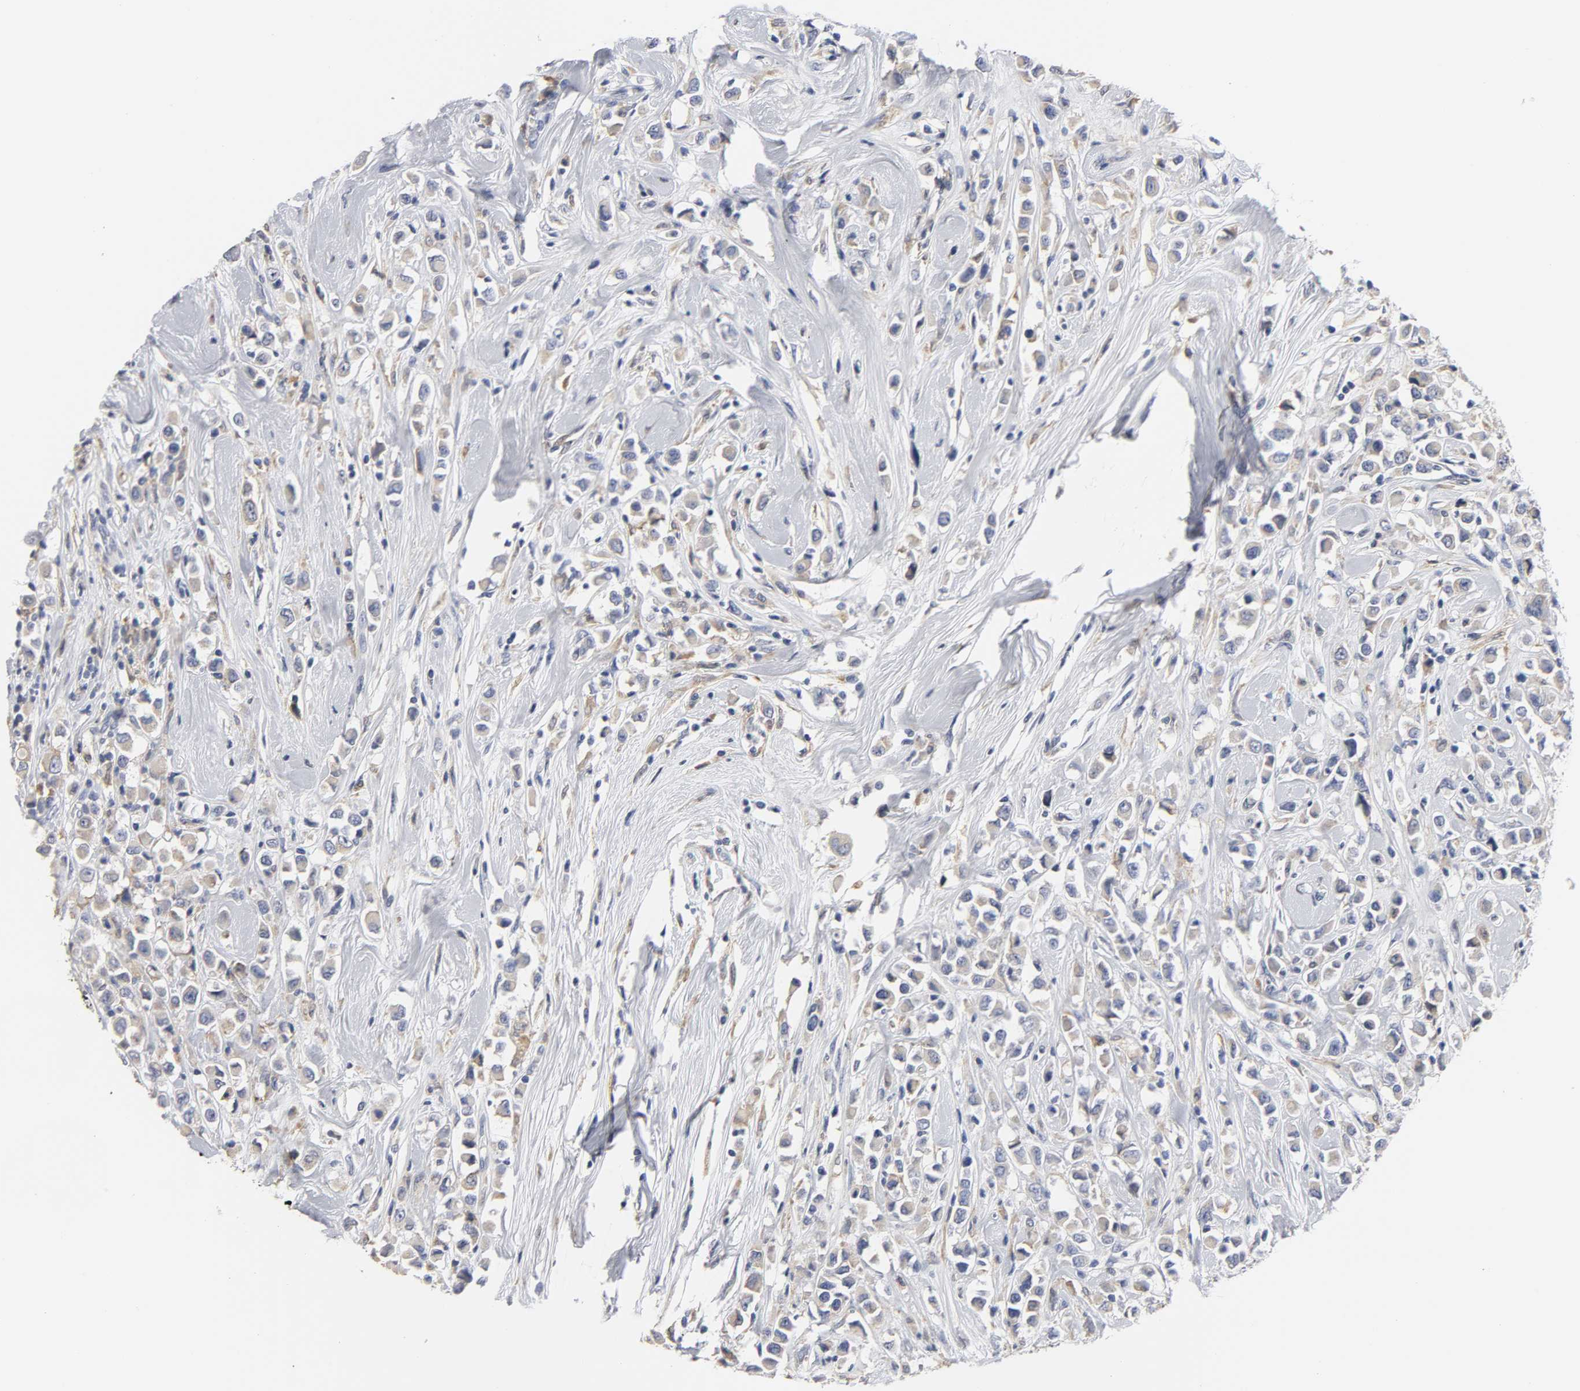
{"staining": {"intensity": "weak", "quantity": ">75%", "location": "cytoplasmic/membranous"}, "tissue": "breast cancer", "cell_type": "Tumor cells", "image_type": "cancer", "snomed": [{"axis": "morphology", "description": "Duct carcinoma"}, {"axis": "topography", "description": "Breast"}], "caption": "Immunohistochemistry (IHC) of human invasive ductal carcinoma (breast) exhibits low levels of weak cytoplasmic/membranous staining in approximately >75% of tumor cells.", "gene": "HCK", "patient": {"sex": "female", "age": 61}}